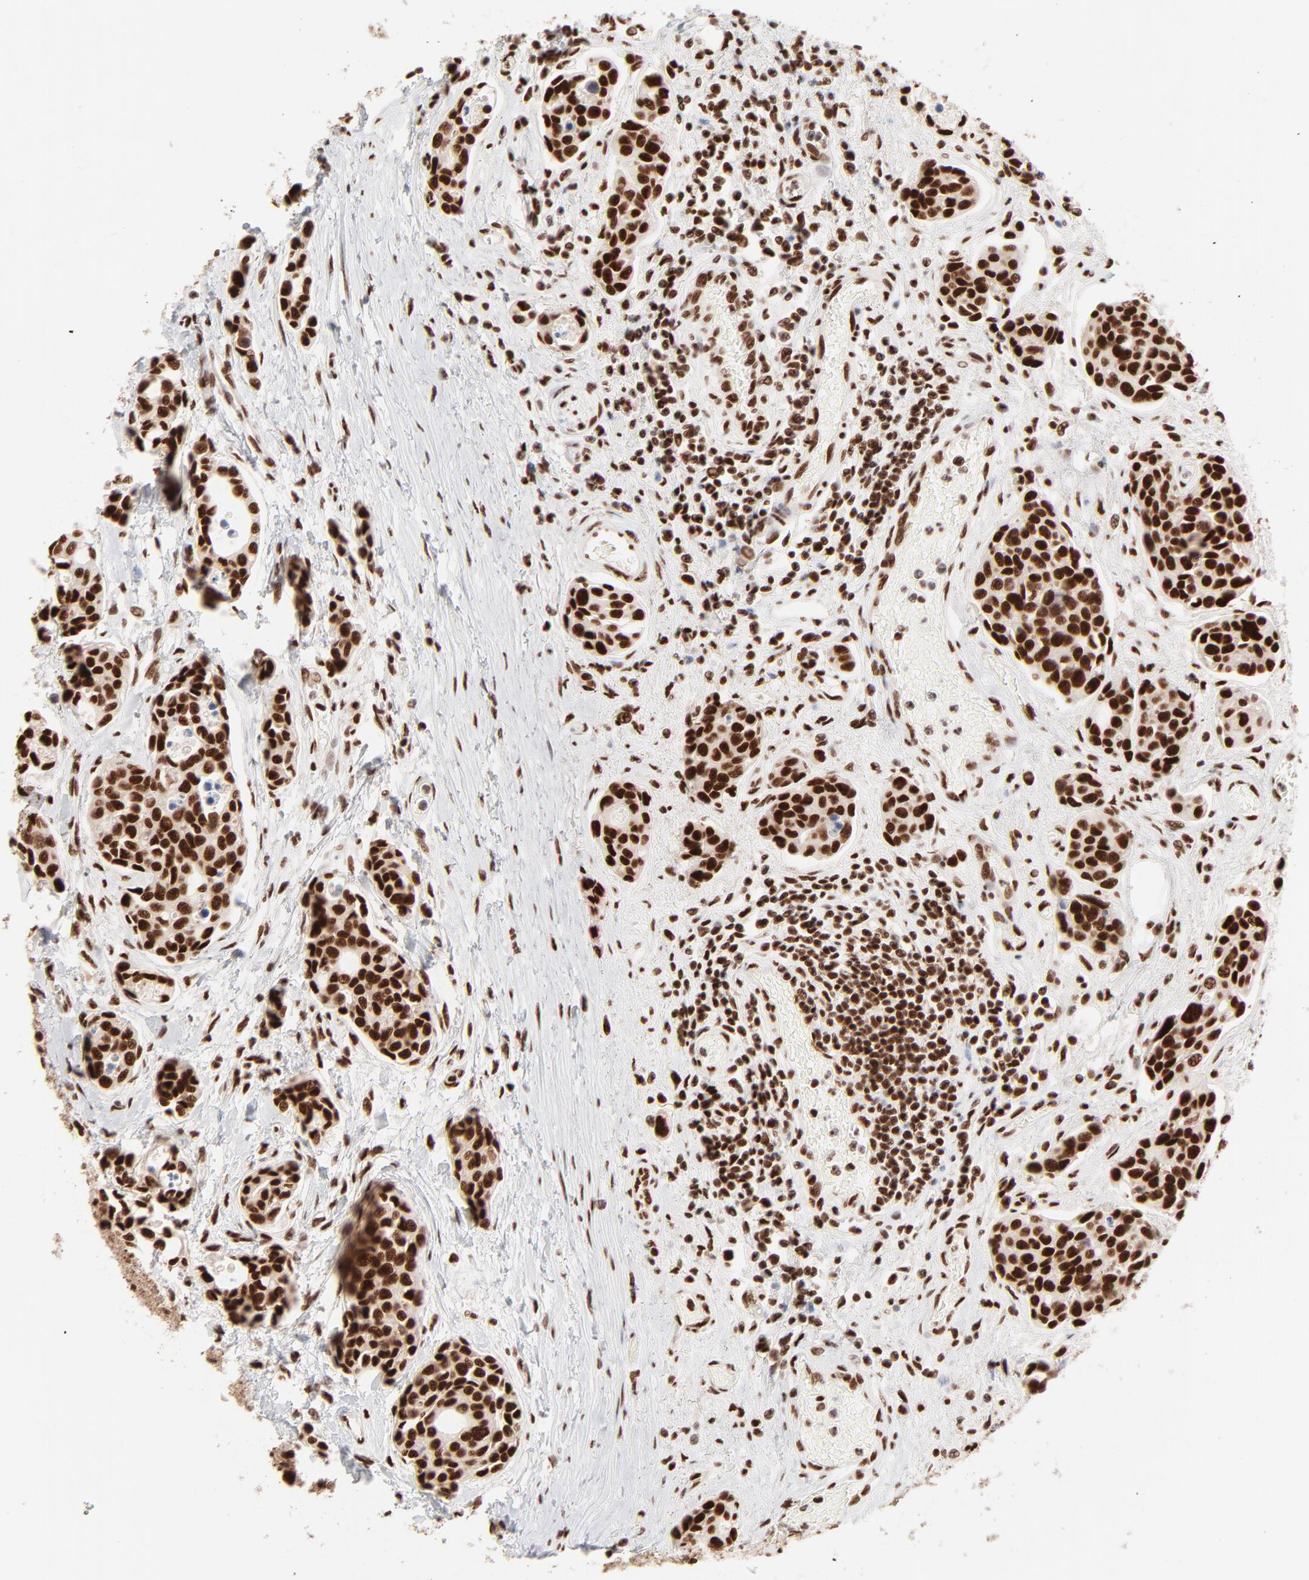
{"staining": {"intensity": "strong", "quantity": ">75%", "location": "nuclear"}, "tissue": "urothelial cancer", "cell_type": "Tumor cells", "image_type": "cancer", "snomed": [{"axis": "morphology", "description": "Urothelial carcinoma, High grade"}, {"axis": "topography", "description": "Urinary bladder"}], "caption": "A brown stain highlights strong nuclear expression of a protein in urothelial cancer tumor cells. (brown staining indicates protein expression, while blue staining denotes nuclei).", "gene": "TARDBP", "patient": {"sex": "male", "age": 78}}